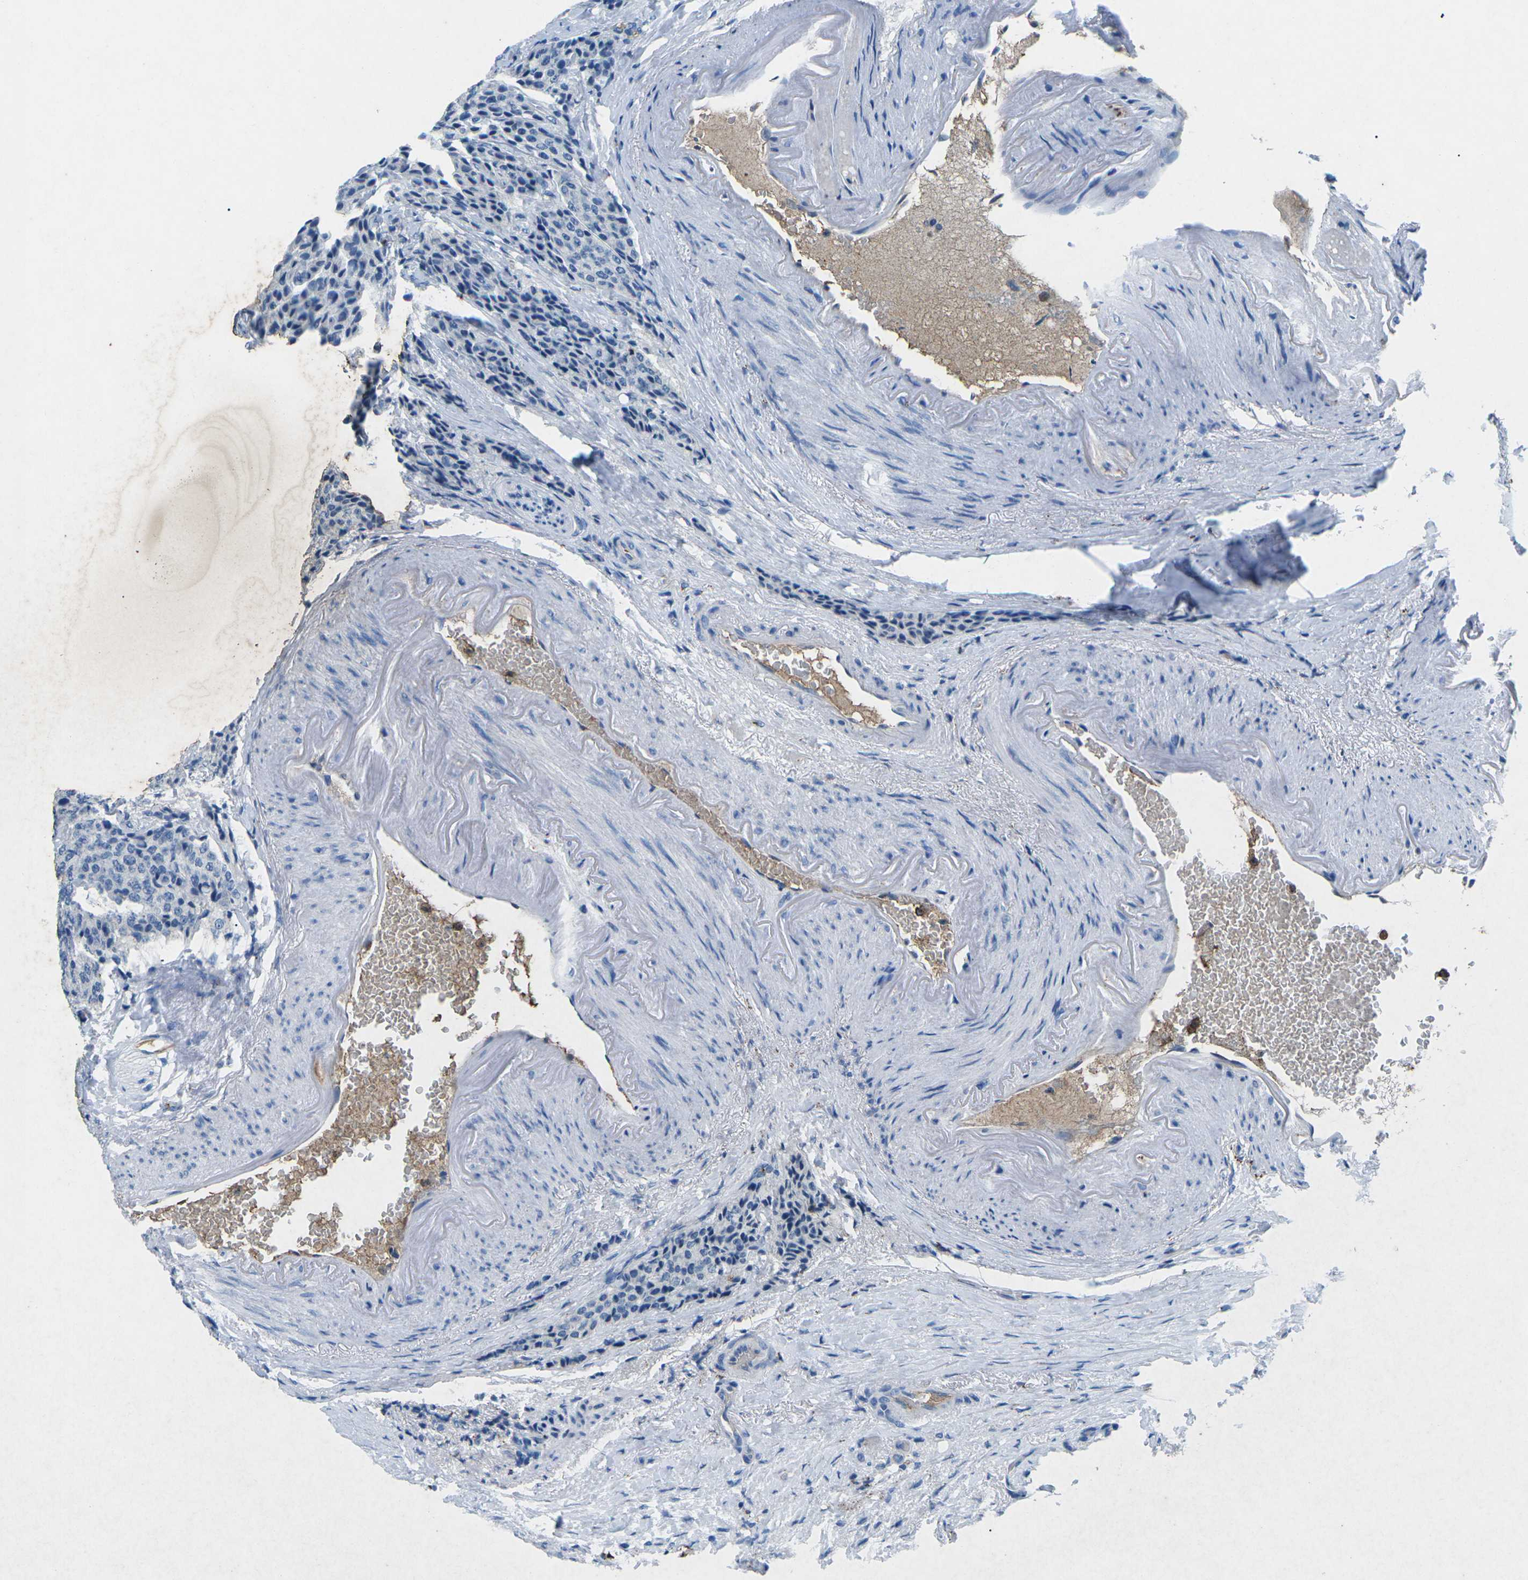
{"staining": {"intensity": "negative", "quantity": "none", "location": "none"}, "tissue": "carcinoid", "cell_type": "Tumor cells", "image_type": "cancer", "snomed": [{"axis": "morphology", "description": "Carcinoid, malignant, NOS"}, {"axis": "topography", "description": "Colon"}], "caption": "Immunohistochemistry (IHC) of human malignant carcinoid exhibits no expression in tumor cells.", "gene": "CTAGE1", "patient": {"sex": "female", "age": 61}}